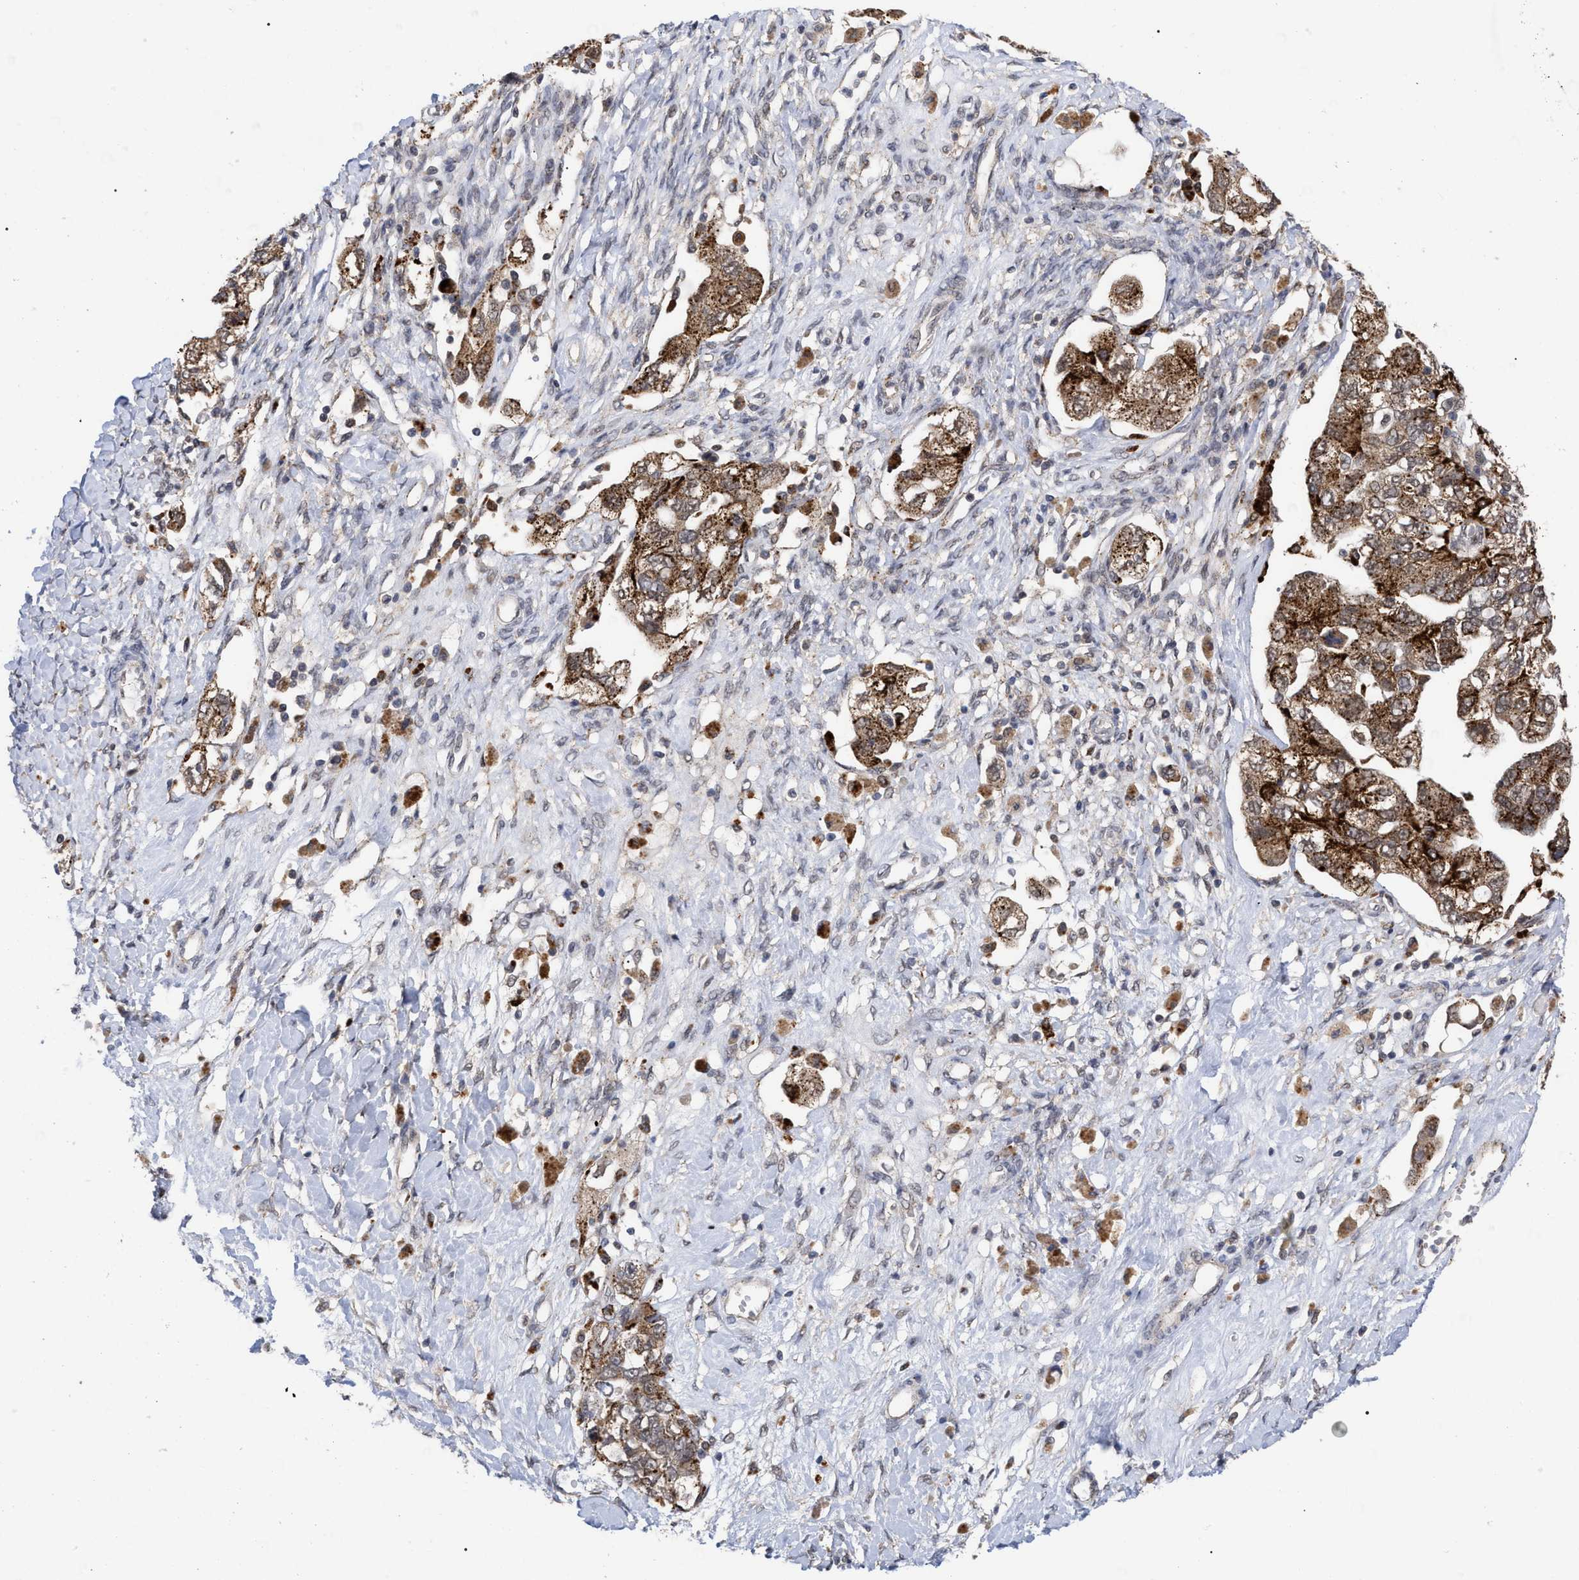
{"staining": {"intensity": "strong", "quantity": ">75%", "location": "cytoplasmic/membranous"}, "tissue": "ovarian cancer", "cell_type": "Tumor cells", "image_type": "cancer", "snomed": [{"axis": "morphology", "description": "Carcinoma, NOS"}, {"axis": "morphology", "description": "Cystadenocarcinoma, serous, NOS"}, {"axis": "topography", "description": "Ovary"}], "caption": "Tumor cells demonstrate high levels of strong cytoplasmic/membranous expression in about >75% of cells in carcinoma (ovarian).", "gene": "UPF1", "patient": {"sex": "female", "age": 69}}